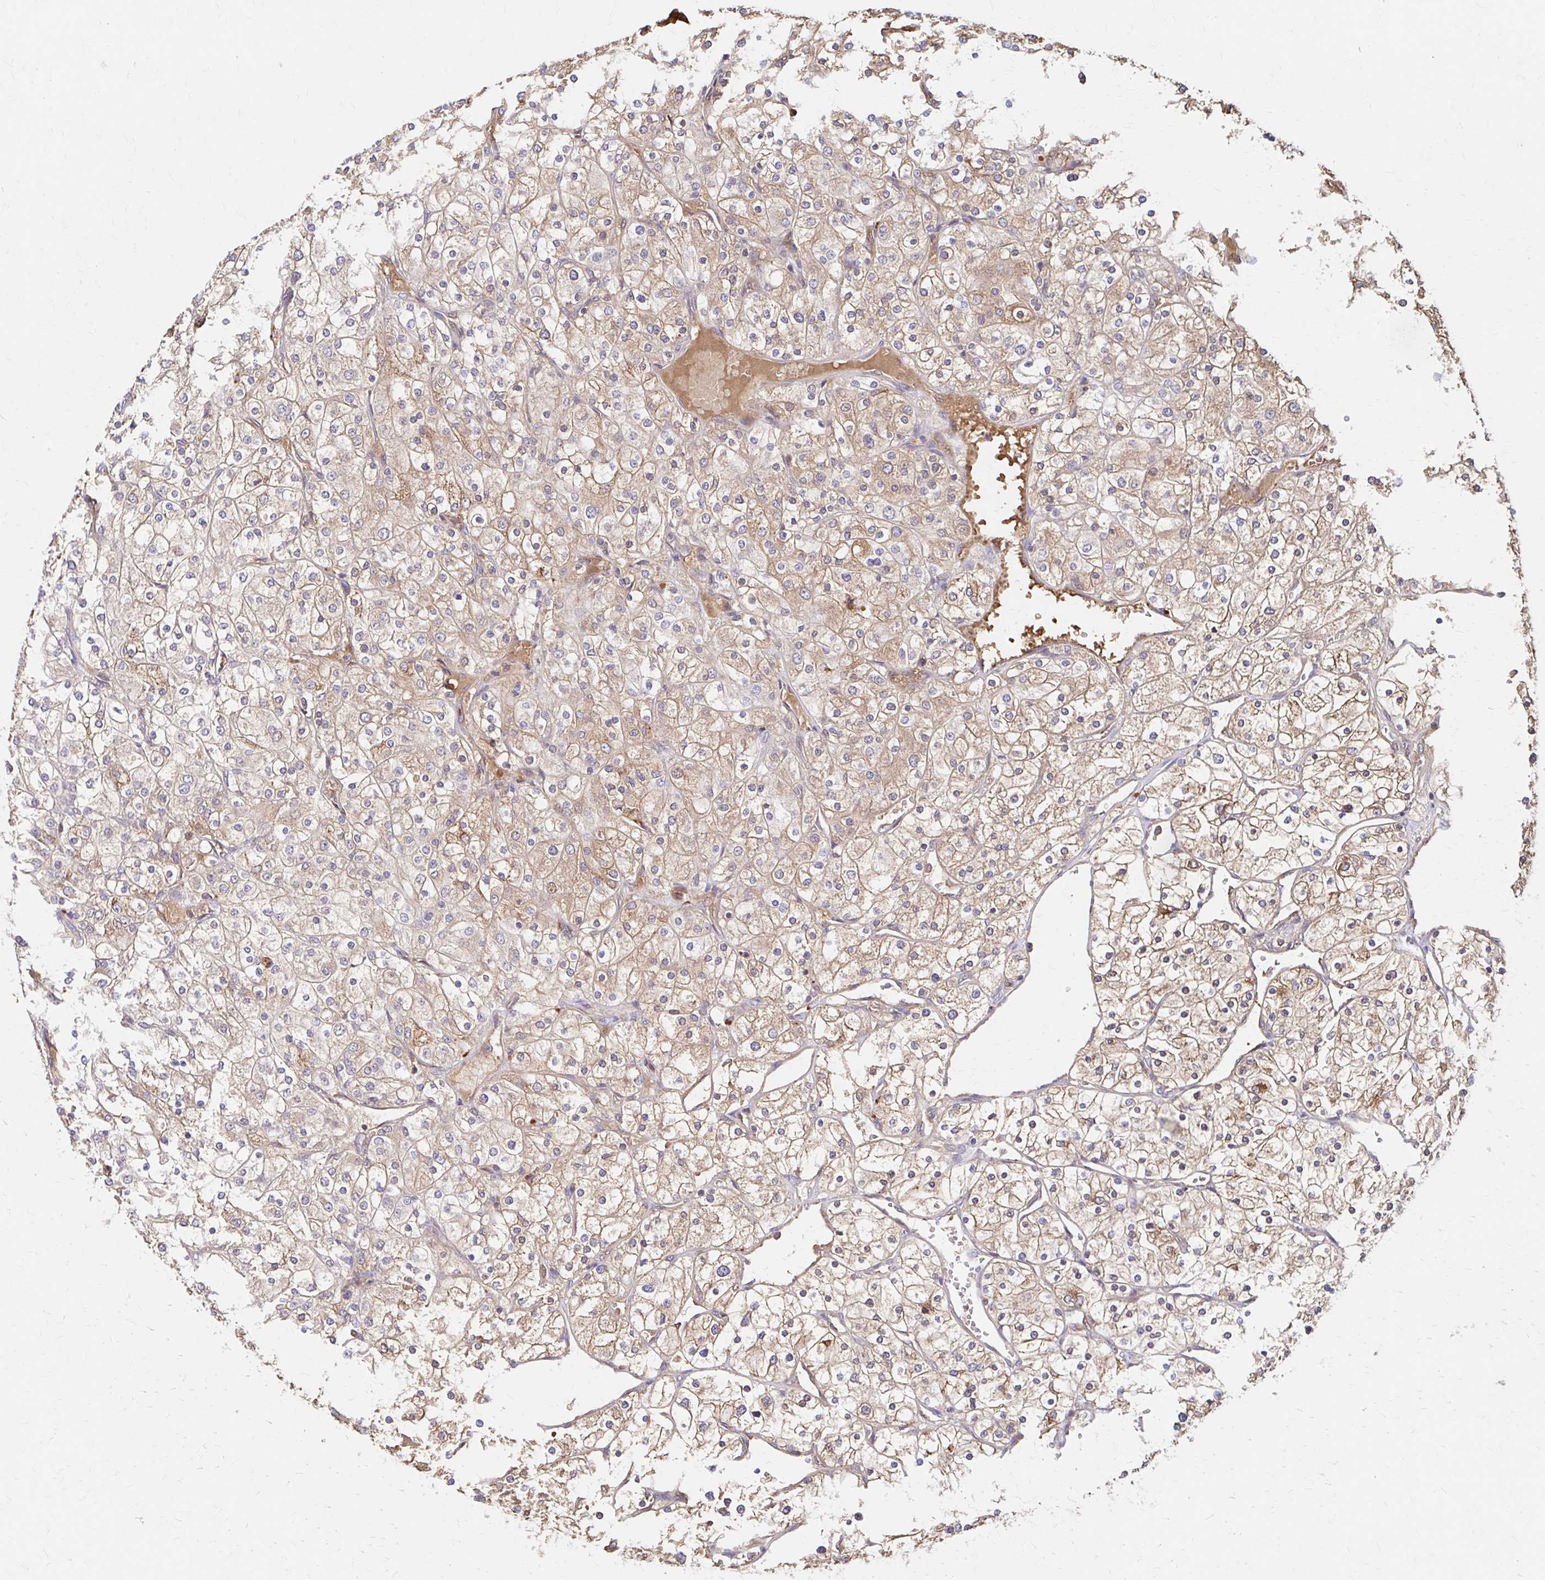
{"staining": {"intensity": "weak", "quantity": ">75%", "location": "cytoplasmic/membranous"}, "tissue": "renal cancer", "cell_type": "Tumor cells", "image_type": "cancer", "snomed": [{"axis": "morphology", "description": "Adenocarcinoma, NOS"}, {"axis": "topography", "description": "Kidney"}], "caption": "DAB (3,3'-diaminobenzidine) immunohistochemical staining of human renal cancer (adenocarcinoma) shows weak cytoplasmic/membranous protein staining in approximately >75% of tumor cells.", "gene": "HMGCS2", "patient": {"sex": "male", "age": 80}}